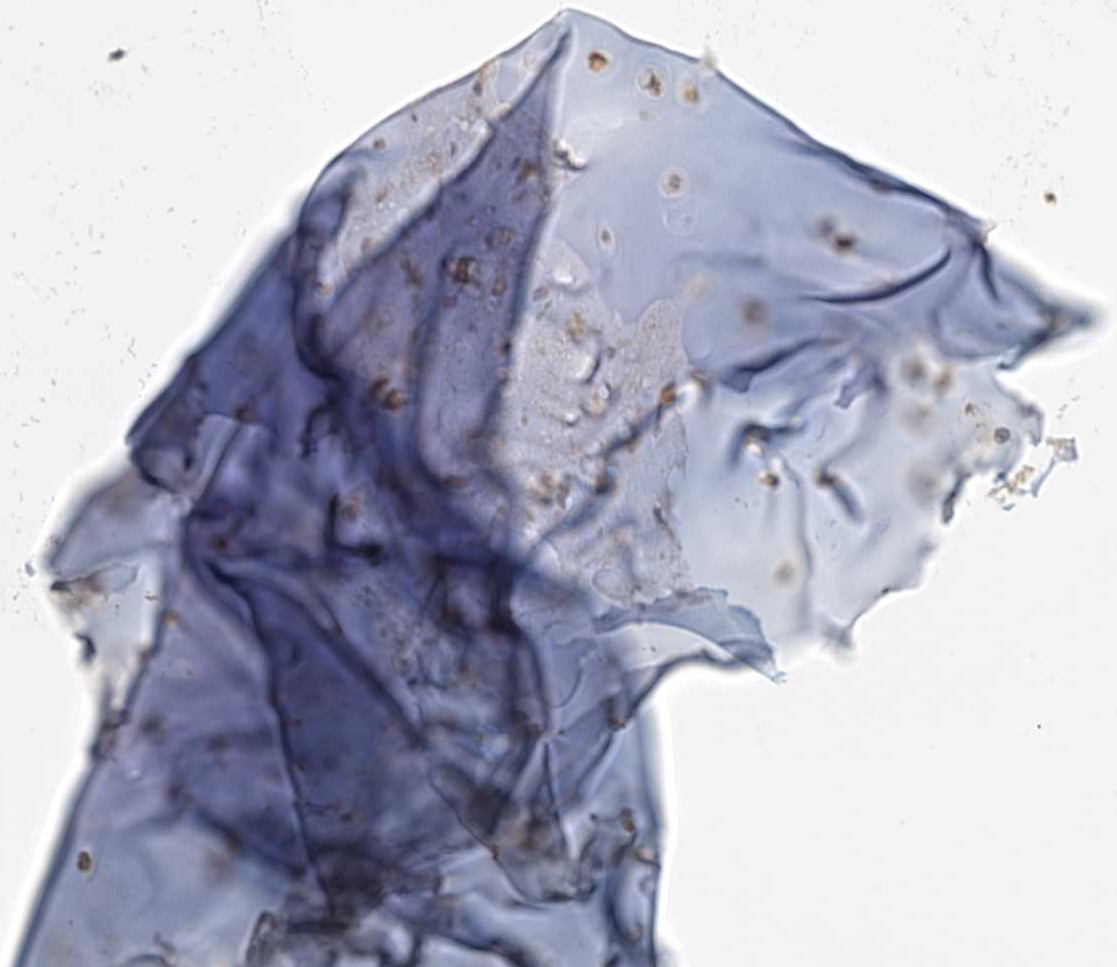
{"staining": {"intensity": "negative", "quantity": "none", "location": "none"}, "tissue": "adipose tissue", "cell_type": "Adipocytes", "image_type": "normal", "snomed": [{"axis": "morphology", "description": "Normal tissue, NOS"}, {"axis": "morphology", "description": "Basal cell carcinoma"}, {"axis": "topography", "description": "Cartilage tissue"}, {"axis": "topography", "description": "Nasopharynx"}, {"axis": "topography", "description": "Oral tissue"}], "caption": "This is an IHC histopathology image of normal human adipose tissue. There is no expression in adipocytes.", "gene": "SPPL2A", "patient": {"sex": "female", "age": 77}}